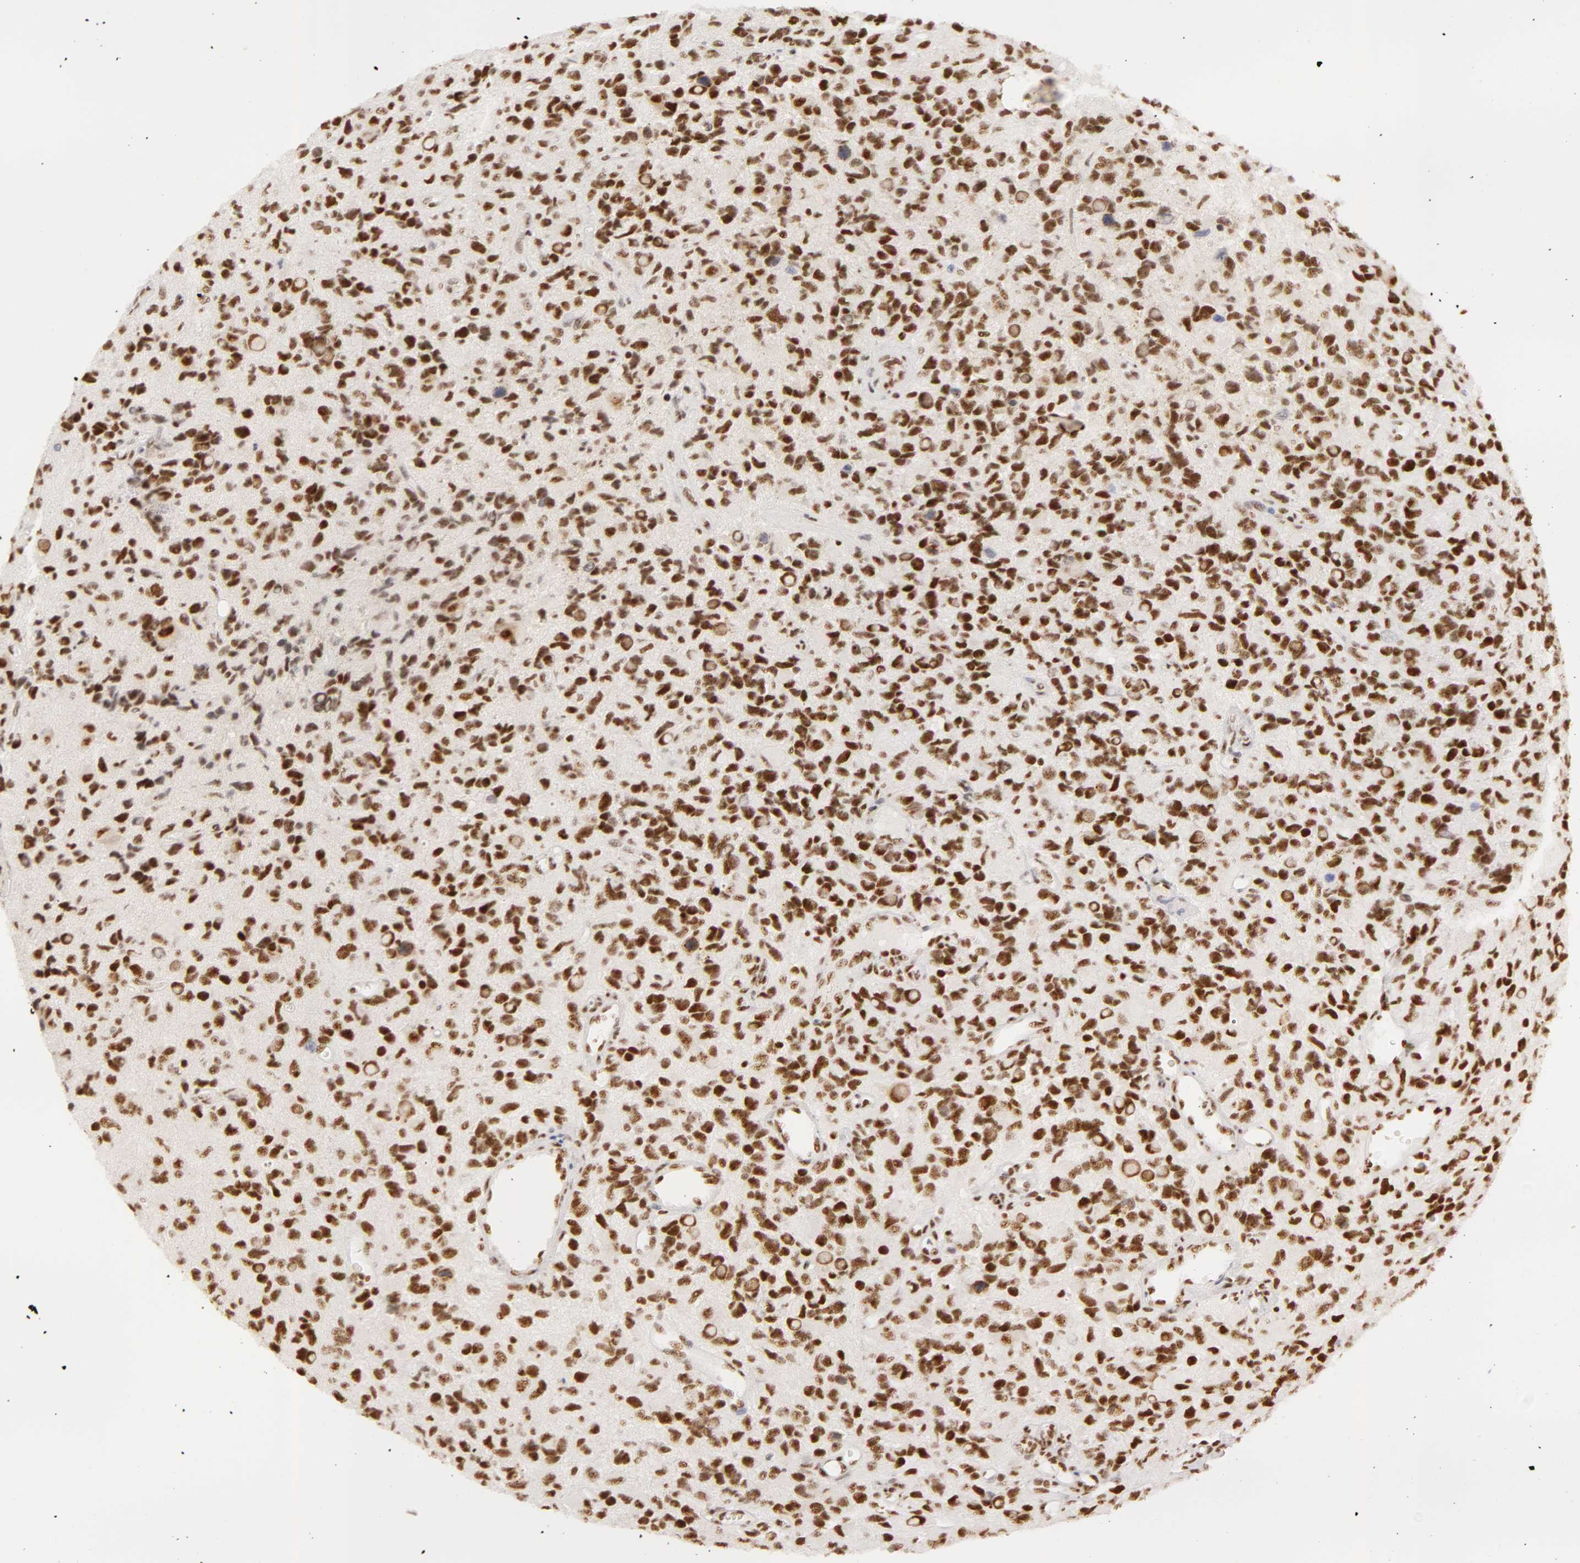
{"staining": {"intensity": "moderate", "quantity": ">75%", "location": "nuclear"}, "tissue": "glioma", "cell_type": "Tumor cells", "image_type": "cancer", "snomed": [{"axis": "morphology", "description": "Glioma, malignant, High grade"}, {"axis": "topography", "description": "Brain"}], "caption": "Malignant high-grade glioma stained with IHC demonstrates moderate nuclear staining in approximately >75% of tumor cells.", "gene": "RBM39", "patient": {"sex": "male", "age": 77}}